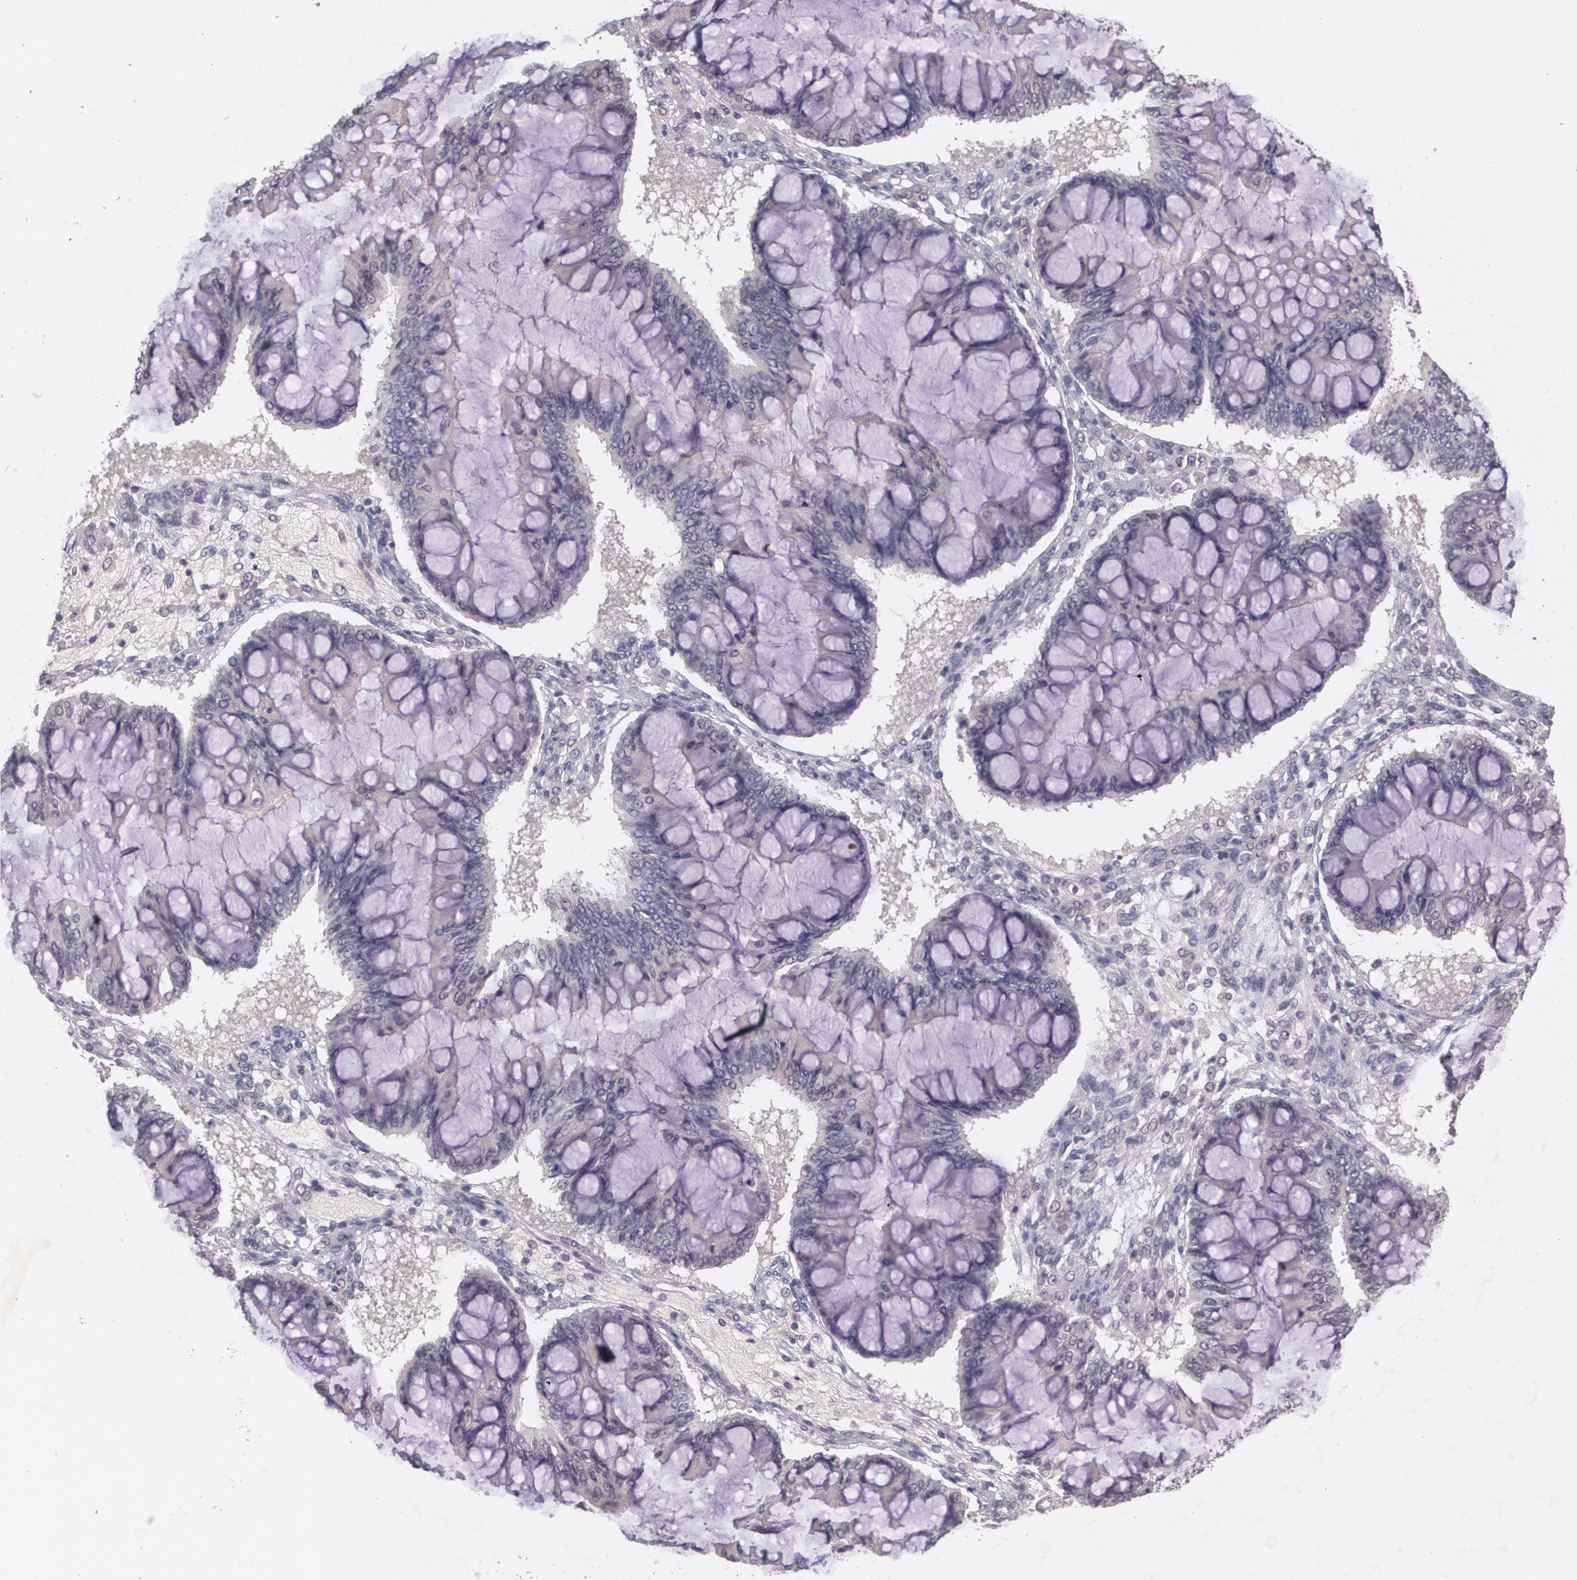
{"staining": {"intensity": "negative", "quantity": "none", "location": "none"}, "tissue": "ovarian cancer", "cell_type": "Tumor cells", "image_type": "cancer", "snomed": [{"axis": "morphology", "description": "Cystadenocarcinoma, mucinous, NOS"}, {"axis": "topography", "description": "Ovary"}], "caption": "The IHC photomicrograph has no significant positivity in tumor cells of ovarian cancer tissue. The staining is performed using DAB brown chromogen with nuclei counter-stained in using hematoxylin.", "gene": "TM4SF1", "patient": {"sex": "female", "age": 73}}